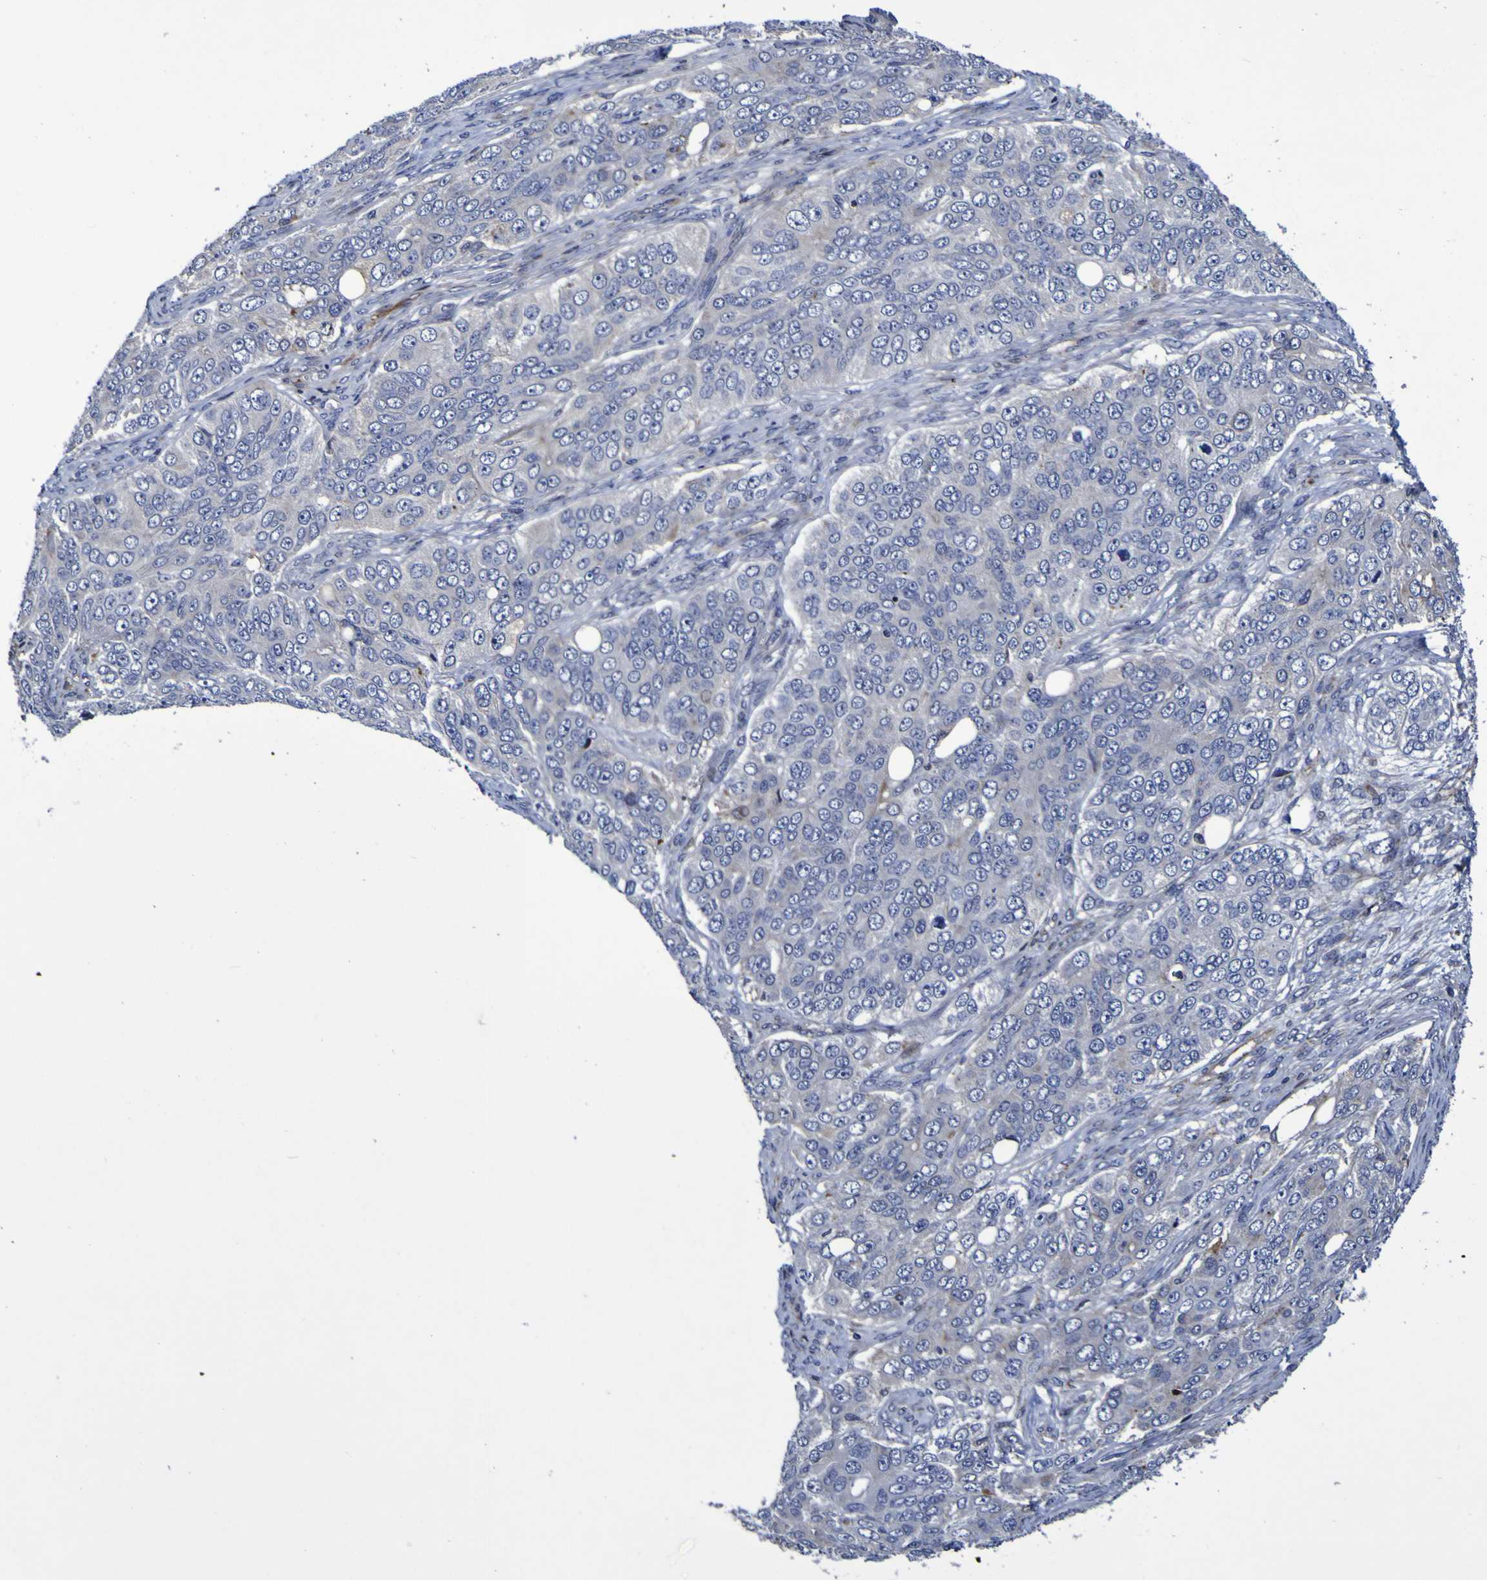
{"staining": {"intensity": "negative", "quantity": "none", "location": "none"}, "tissue": "ovarian cancer", "cell_type": "Tumor cells", "image_type": "cancer", "snomed": [{"axis": "morphology", "description": "Carcinoma, endometroid"}, {"axis": "topography", "description": "Ovary"}], "caption": "Immunohistochemistry (IHC) histopathology image of human ovarian endometroid carcinoma stained for a protein (brown), which shows no staining in tumor cells.", "gene": "MGLL", "patient": {"sex": "female", "age": 51}}